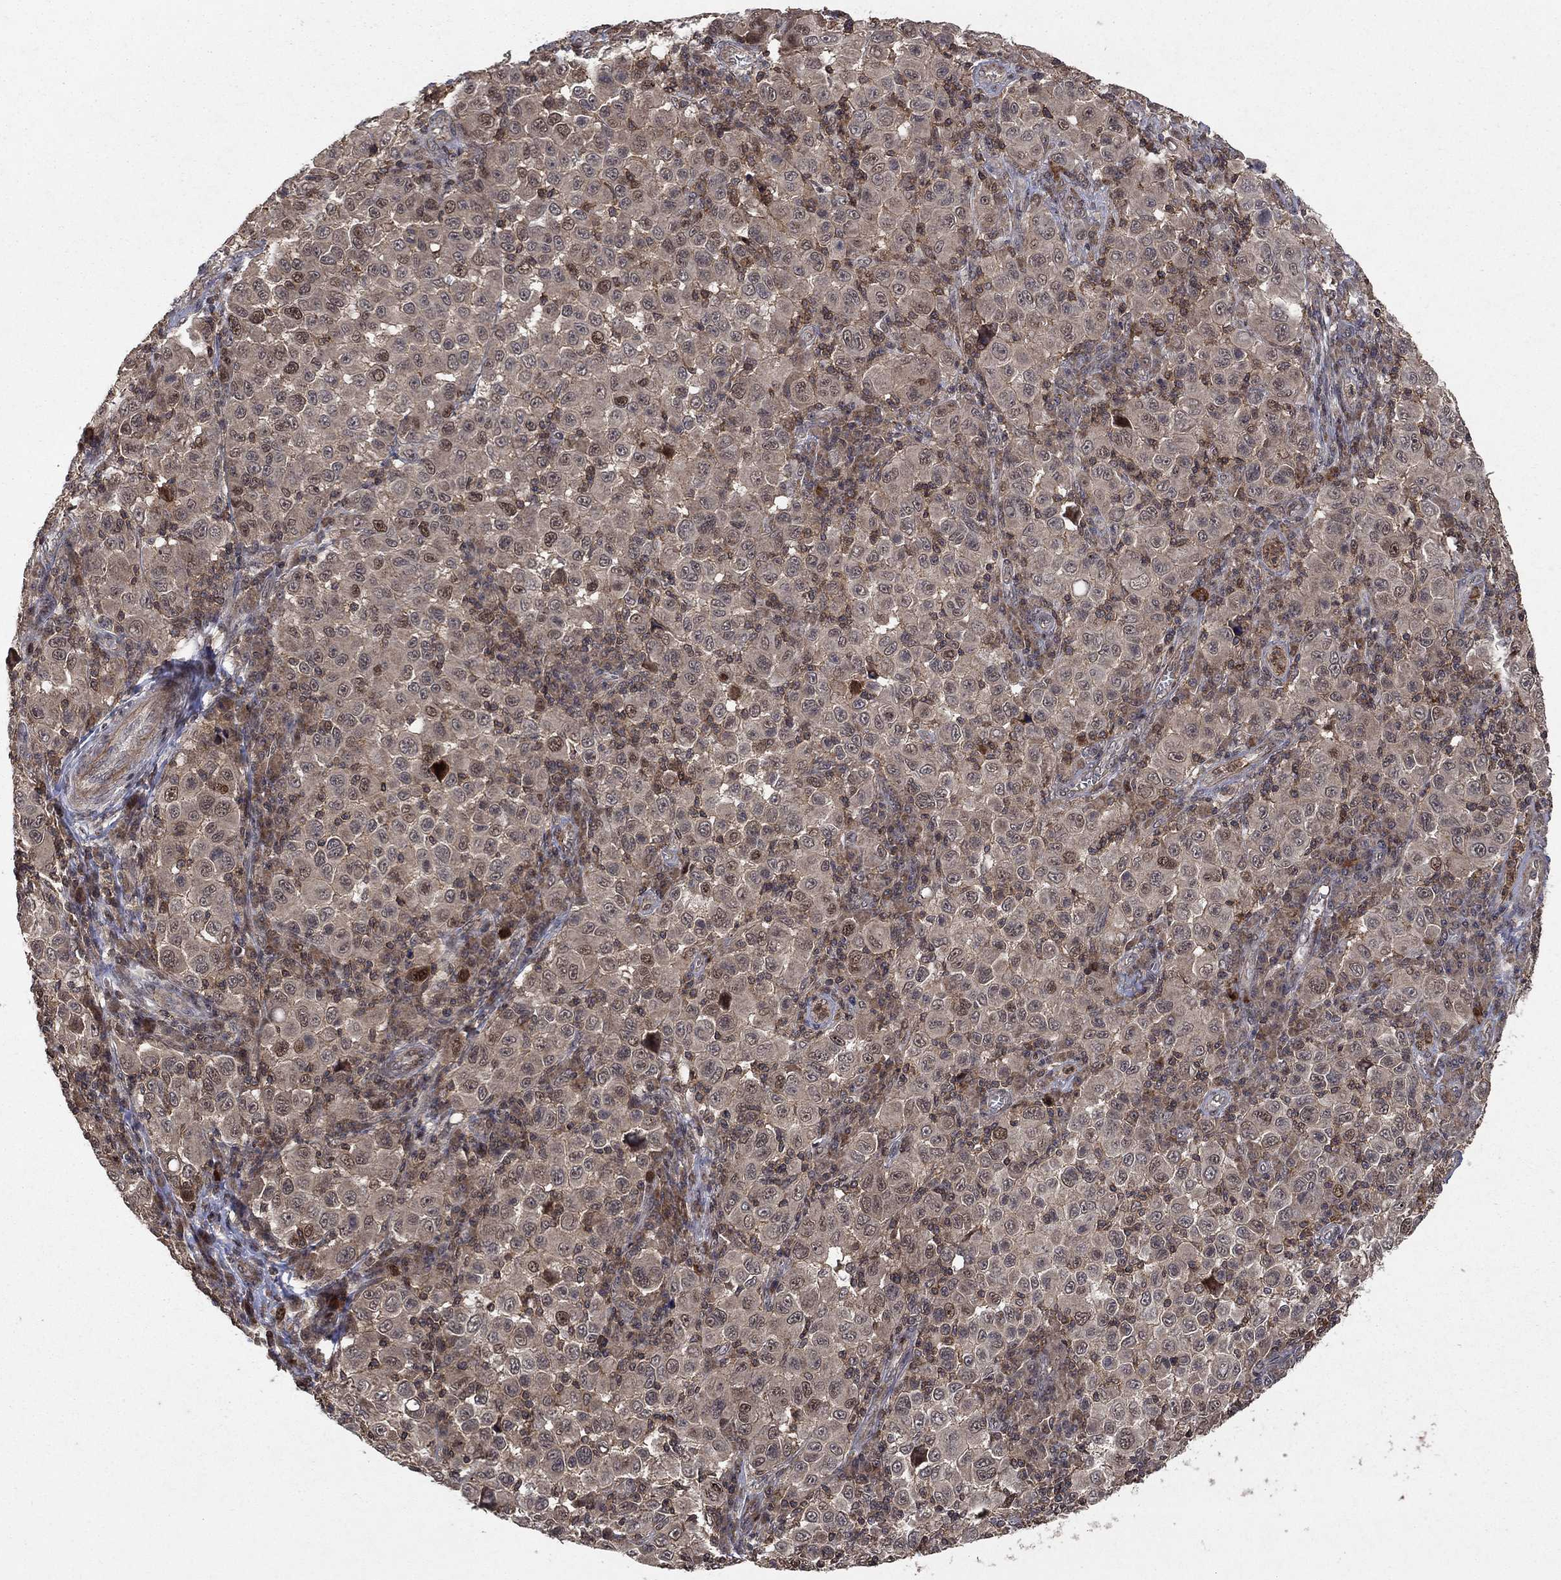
{"staining": {"intensity": "moderate", "quantity": "<25%", "location": "nuclear"}, "tissue": "melanoma", "cell_type": "Tumor cells", "image_type": "cancer", "snomed": [{"axis": "morphology", "description": "Malignant melanoma, NOS"}, {"axis": "topography", "description": "Skin"}], "caption": "An immunohistochemistry (IHC) image of neoplastic tissue is shown. Protein staining in brown labels moderate nuclear positivity in melanoma within tumor cells.", "gene": "CCDC66", "patient": {"sex": "female", "age": 57}}